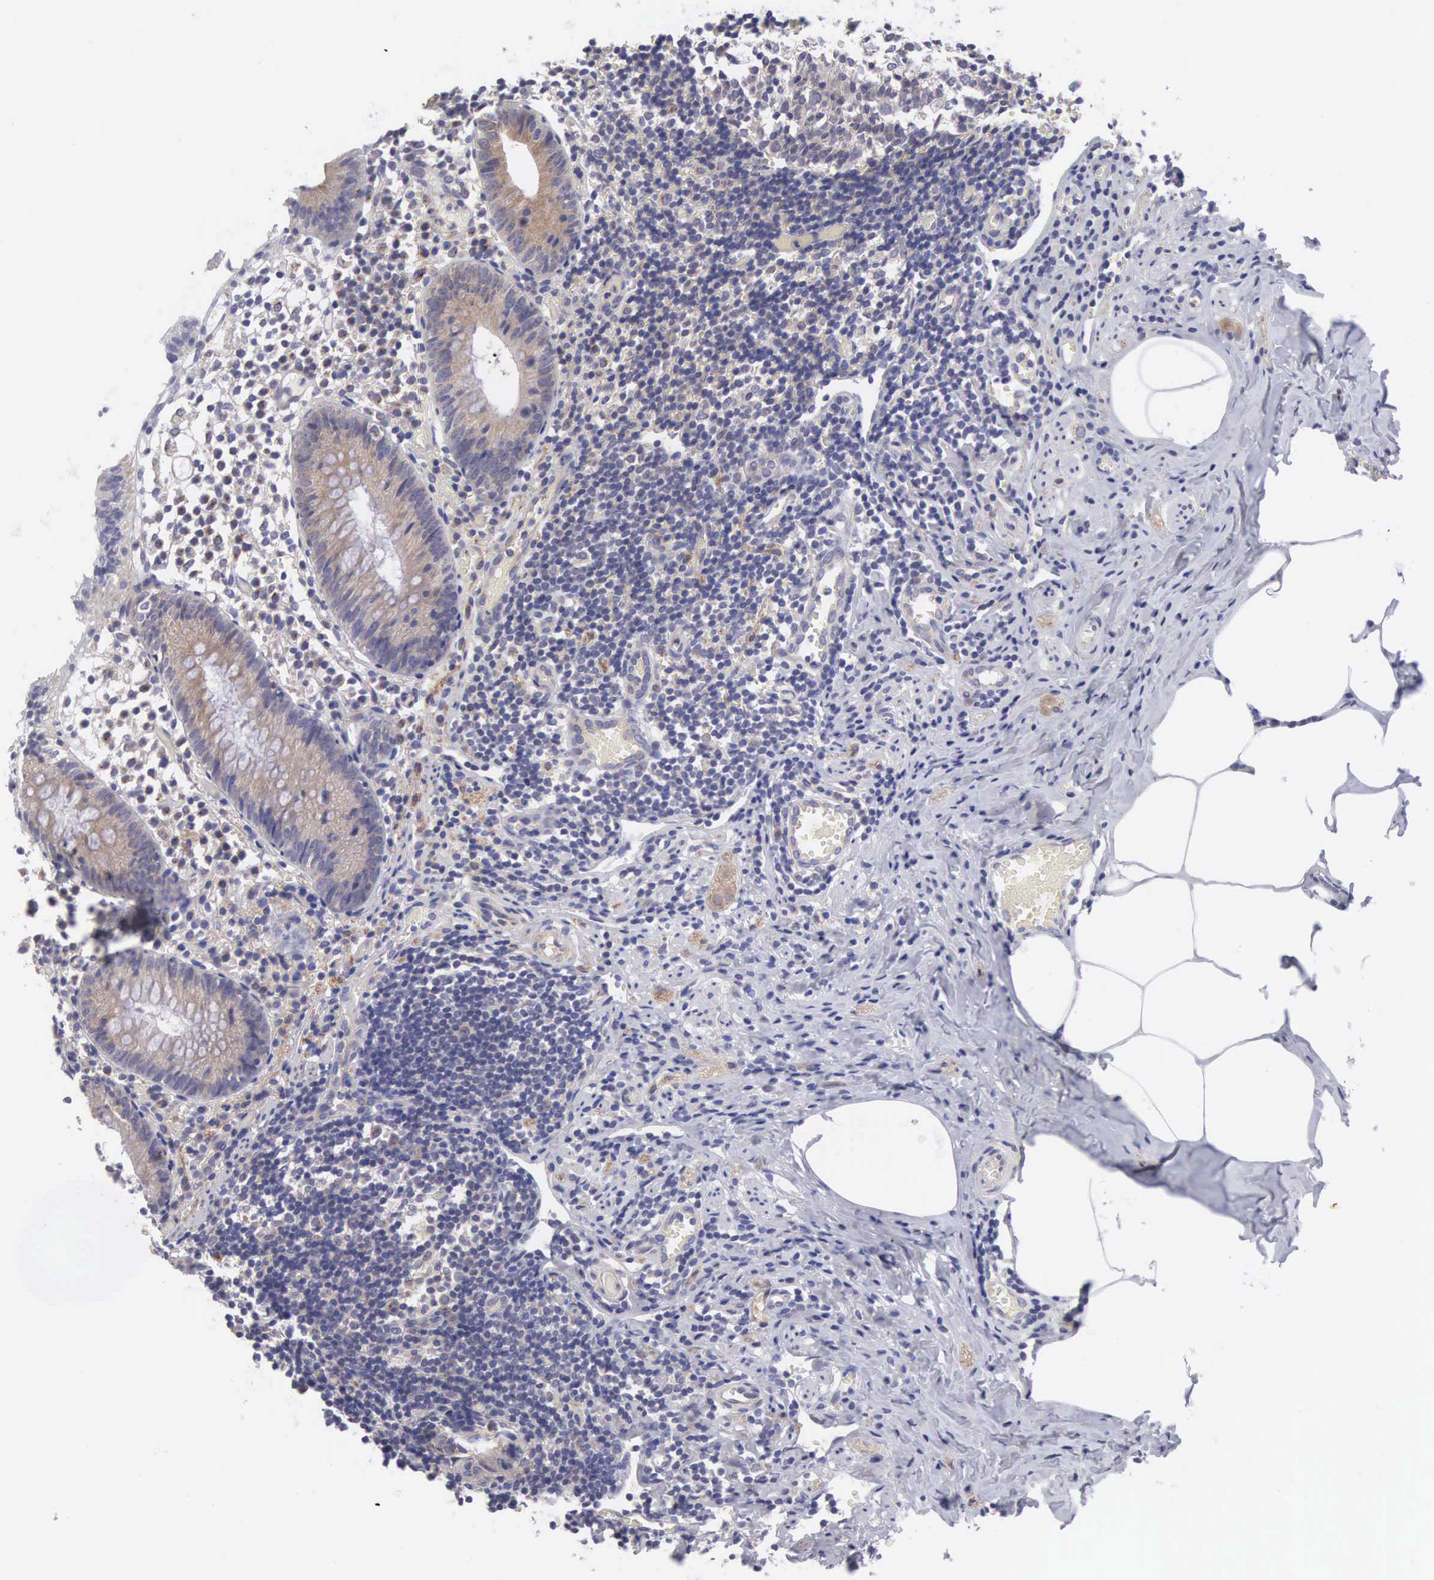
{"staining": {"intensity": "weak", "quantity": "<25%", "location": "cytoplasmic/membranous"}, "tissue": "appendix", "cell_type": "Glandular cells", "image_type": "normal", "snomed": [{"axis": "morphology", "description": "Normal tissue, NOS"}, {"axis": "topography", "description": "Appendix"}], "caption": "The IHC histopathology image has no significant positivity in glandular cells of appendix.", "gene": "SLITRK4", "patient": {"sex": "male", "age": 25}}